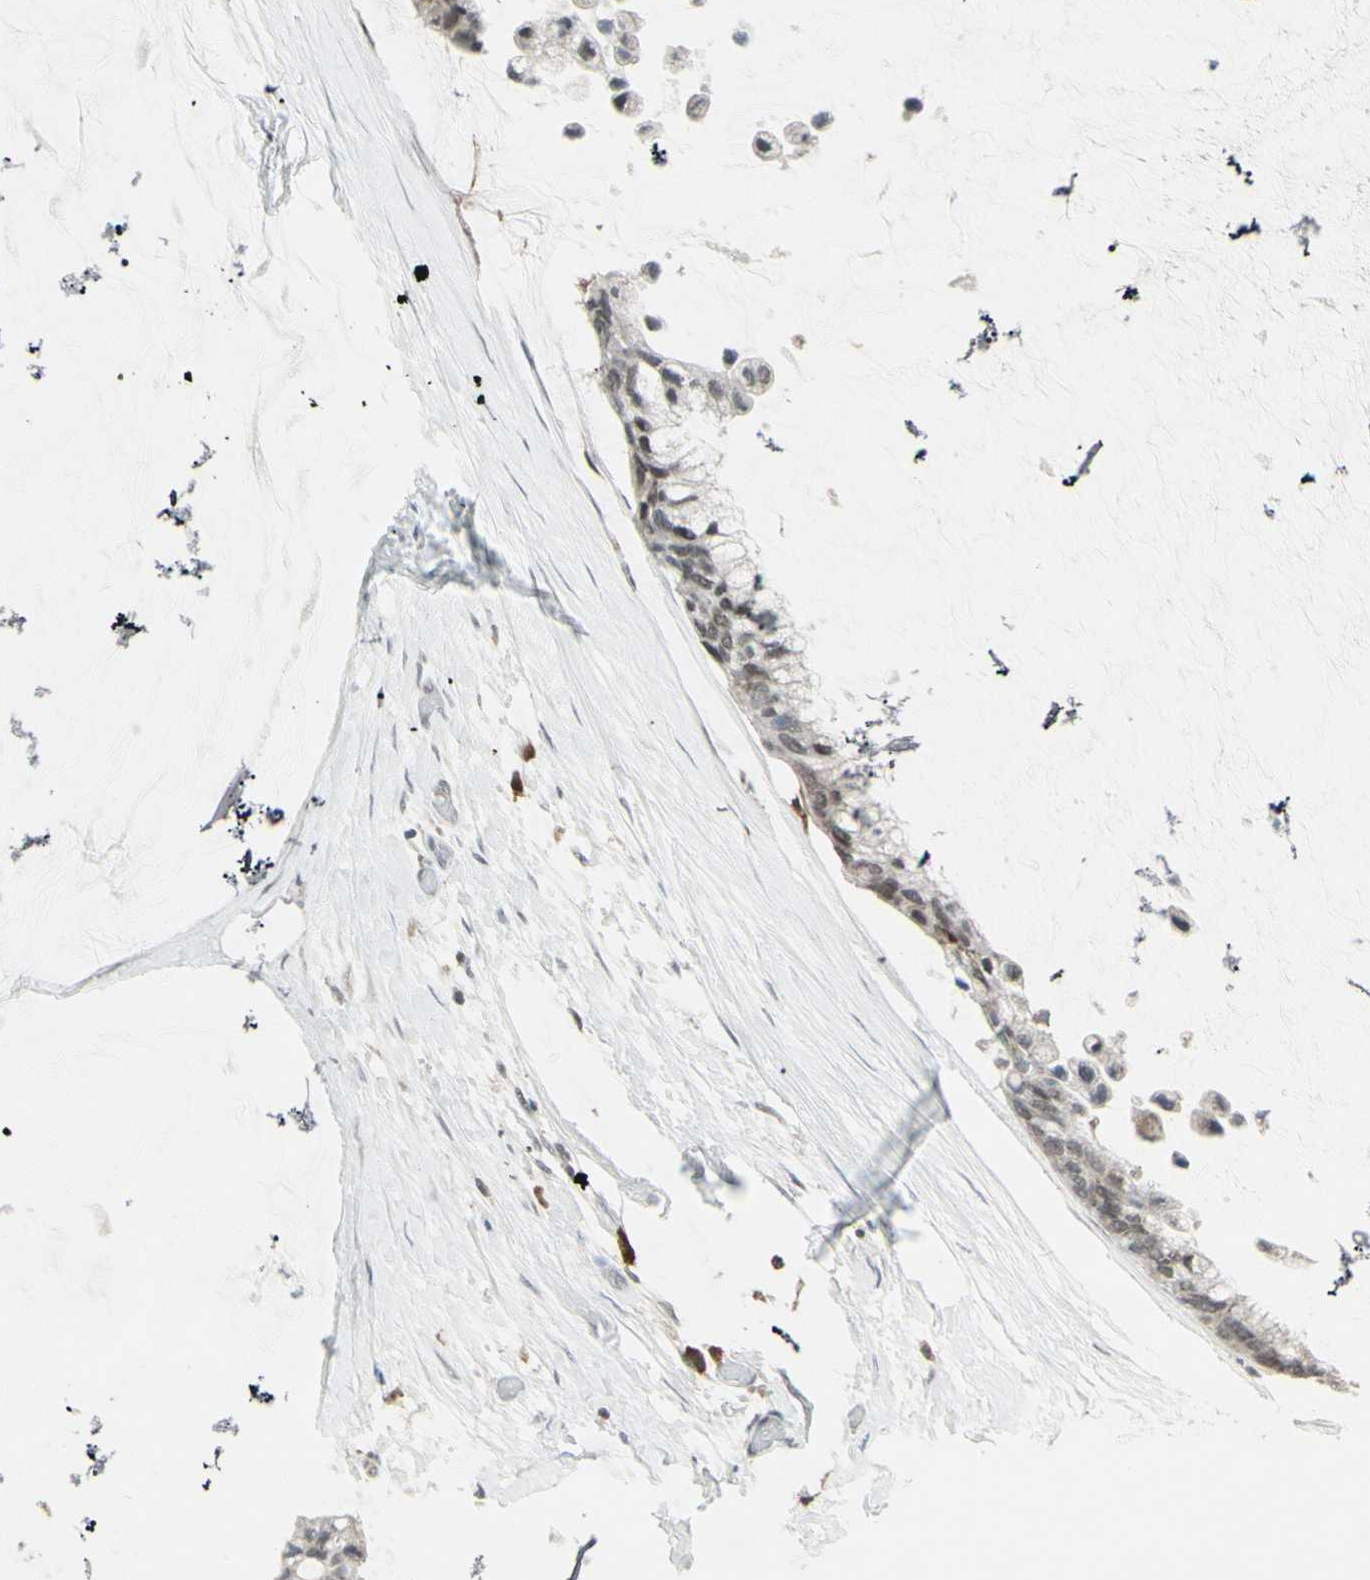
{"staining": {"intensity": "moderate", "quantity": "<25%", "location": "cytoplasmic/membranous,nuclear"}, "tissue": "ovarian cancer", "cell_type": "Tumor cells", "image_type": "cancer", "snomed": [{"axis": "morphology", "description": "Cystadenocarcinoma, mucinous, NOS"}, {"axis": "topography", "description": "Ovary"}], "caption": "The micrograph demonstrates a brown stain indicating the presence of a protein in the cytoplasmic/membranous and nuclear of tumor cells in ovarian cancer (mucinous cystadenocarcinoma).", "gene": "SAMSN1", "patient": {"sex": "female", "age": 39}}